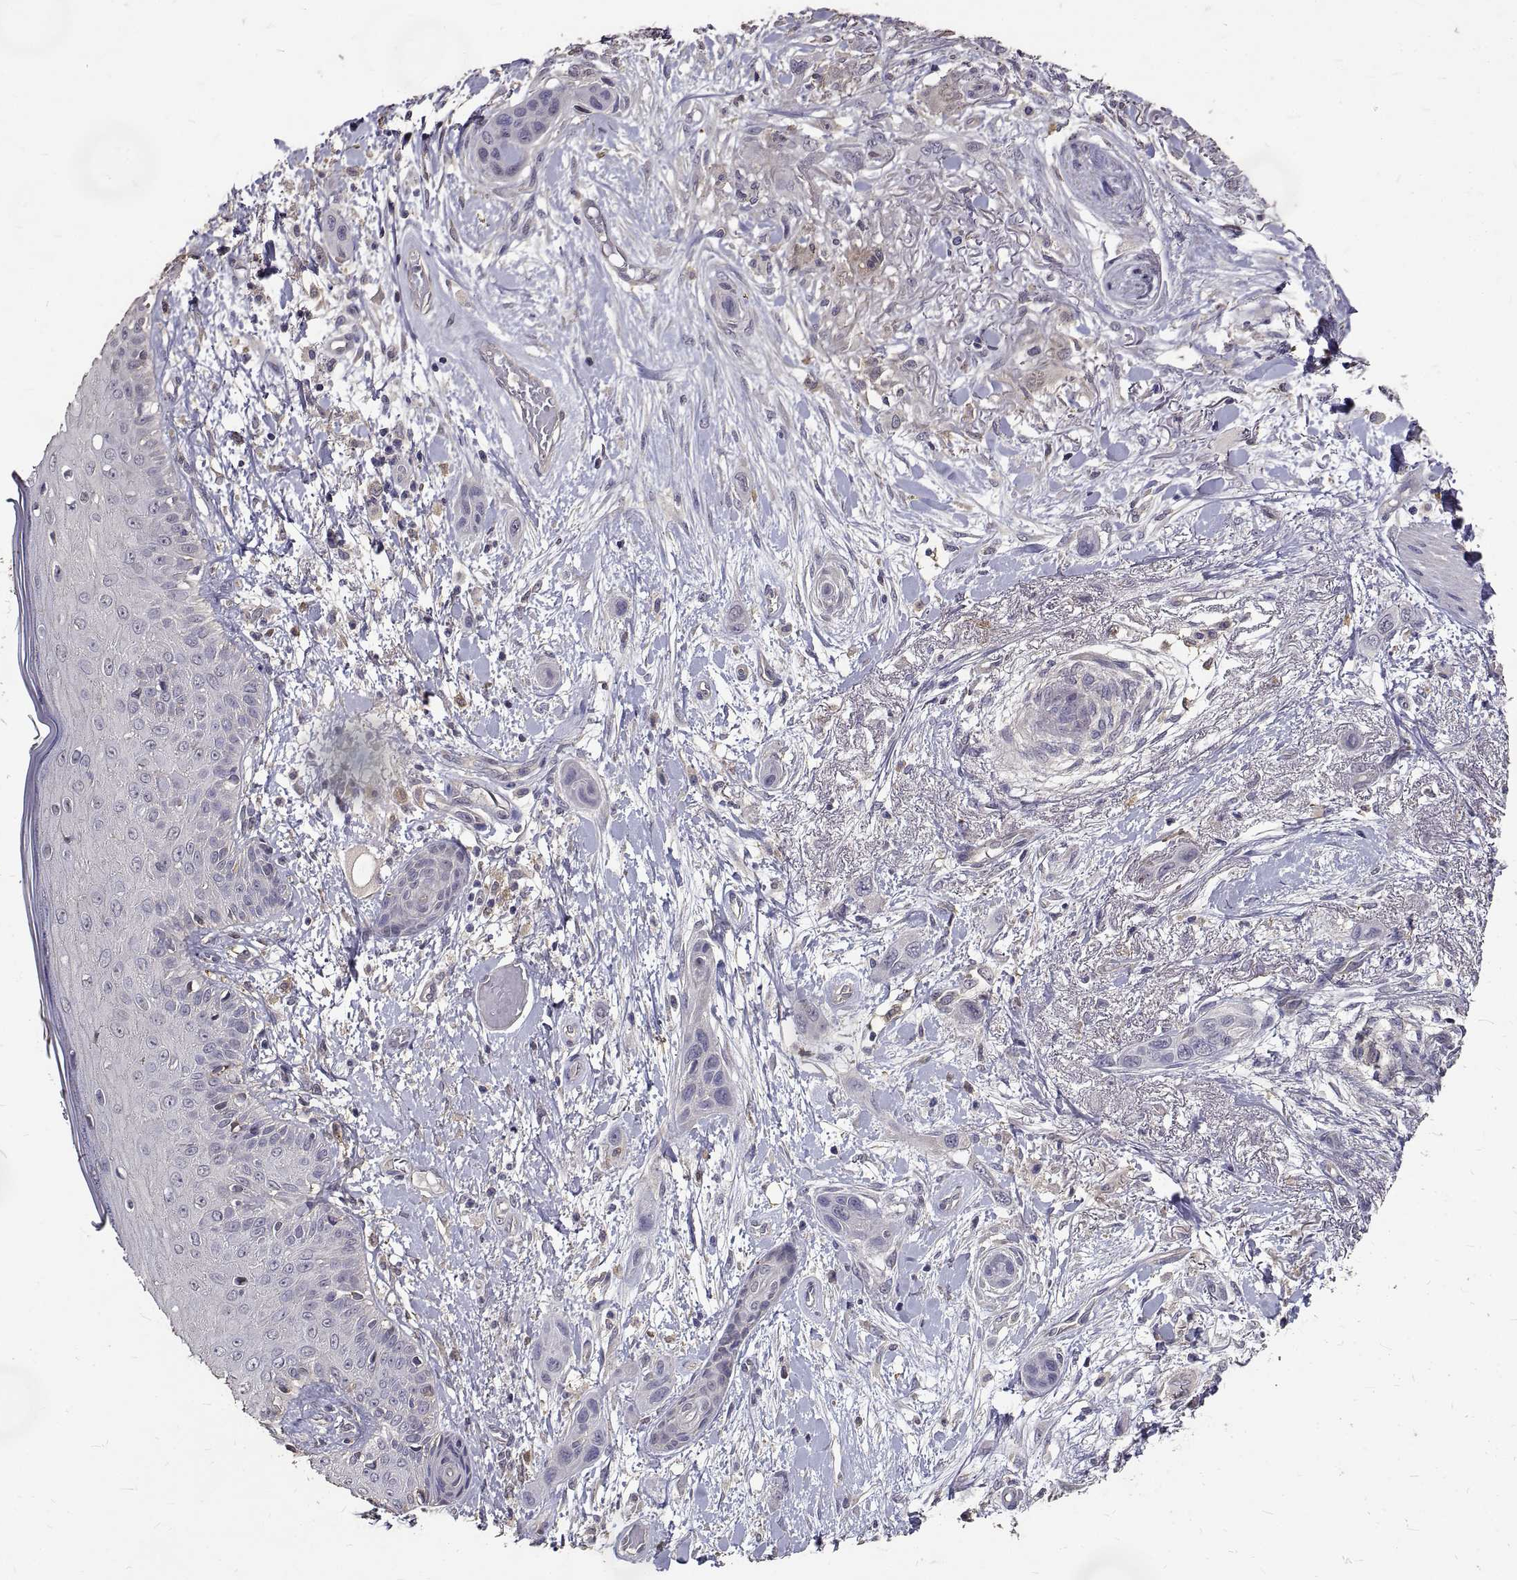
{"staining": {"intensity": "negative", "quantity": "none", "location": "none"}, "tissue": "skin cancer", "cell_type": "Tumor cells", "image_type": "cancer", "snomed": [{"axis": "morphology", "description": "Squamous cell carcinoma, NOS"}, {"axis": "topography", "description": "Skin"}], "caption": "Tumor cells are negative for brown protein staining in skin cancer (squamous cell carcinoma).", "gene": "PEA15", "patient": {"sex": "male", "age": 79}}